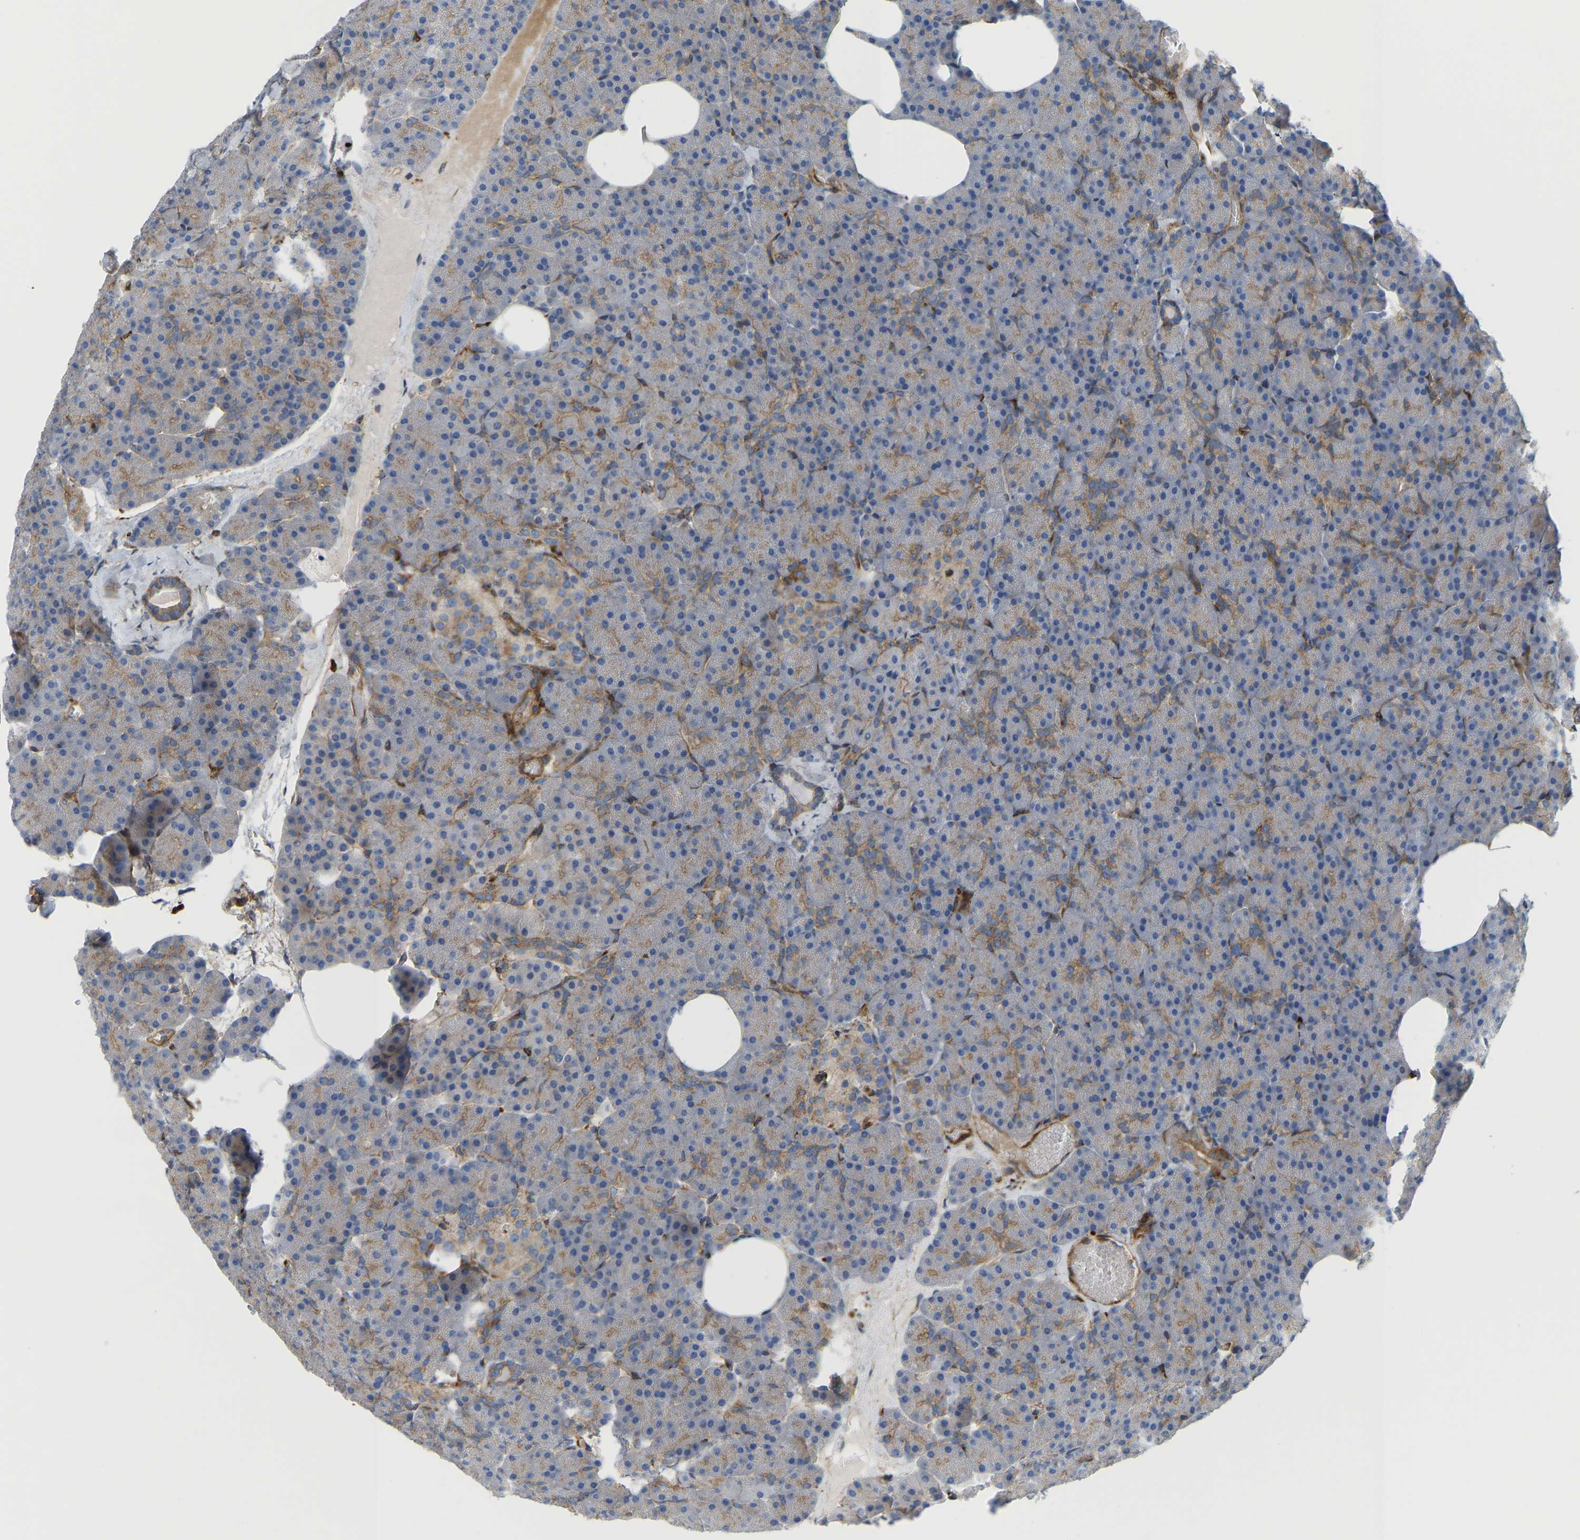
{"staining": {"intensity": "moderate", "quantity": "<25%", "location": "cytoplasmic/membranous"}, "tissue": "pancreas", "cell_type": "Exocrine glandular cells", "image_type": "normal", "snomed": [{"axis": "morphology", "description": "Normal tissue, NOS"}, {"axis": "morphology", "description": "Carcinoid, malignant, NOS"}, {"axis": "topography", "description": "Pancreas"}], "caption": "Pancreas stained with immunohistochemistry reveals moderate cytoplasmic/membranous positivity in about <25% of exocrine glandular cells. (Brightfield microscopy of DAB IHC at high magnification).", "gene": "PICALM", "patient": {"sex": "female", "age": 35}}